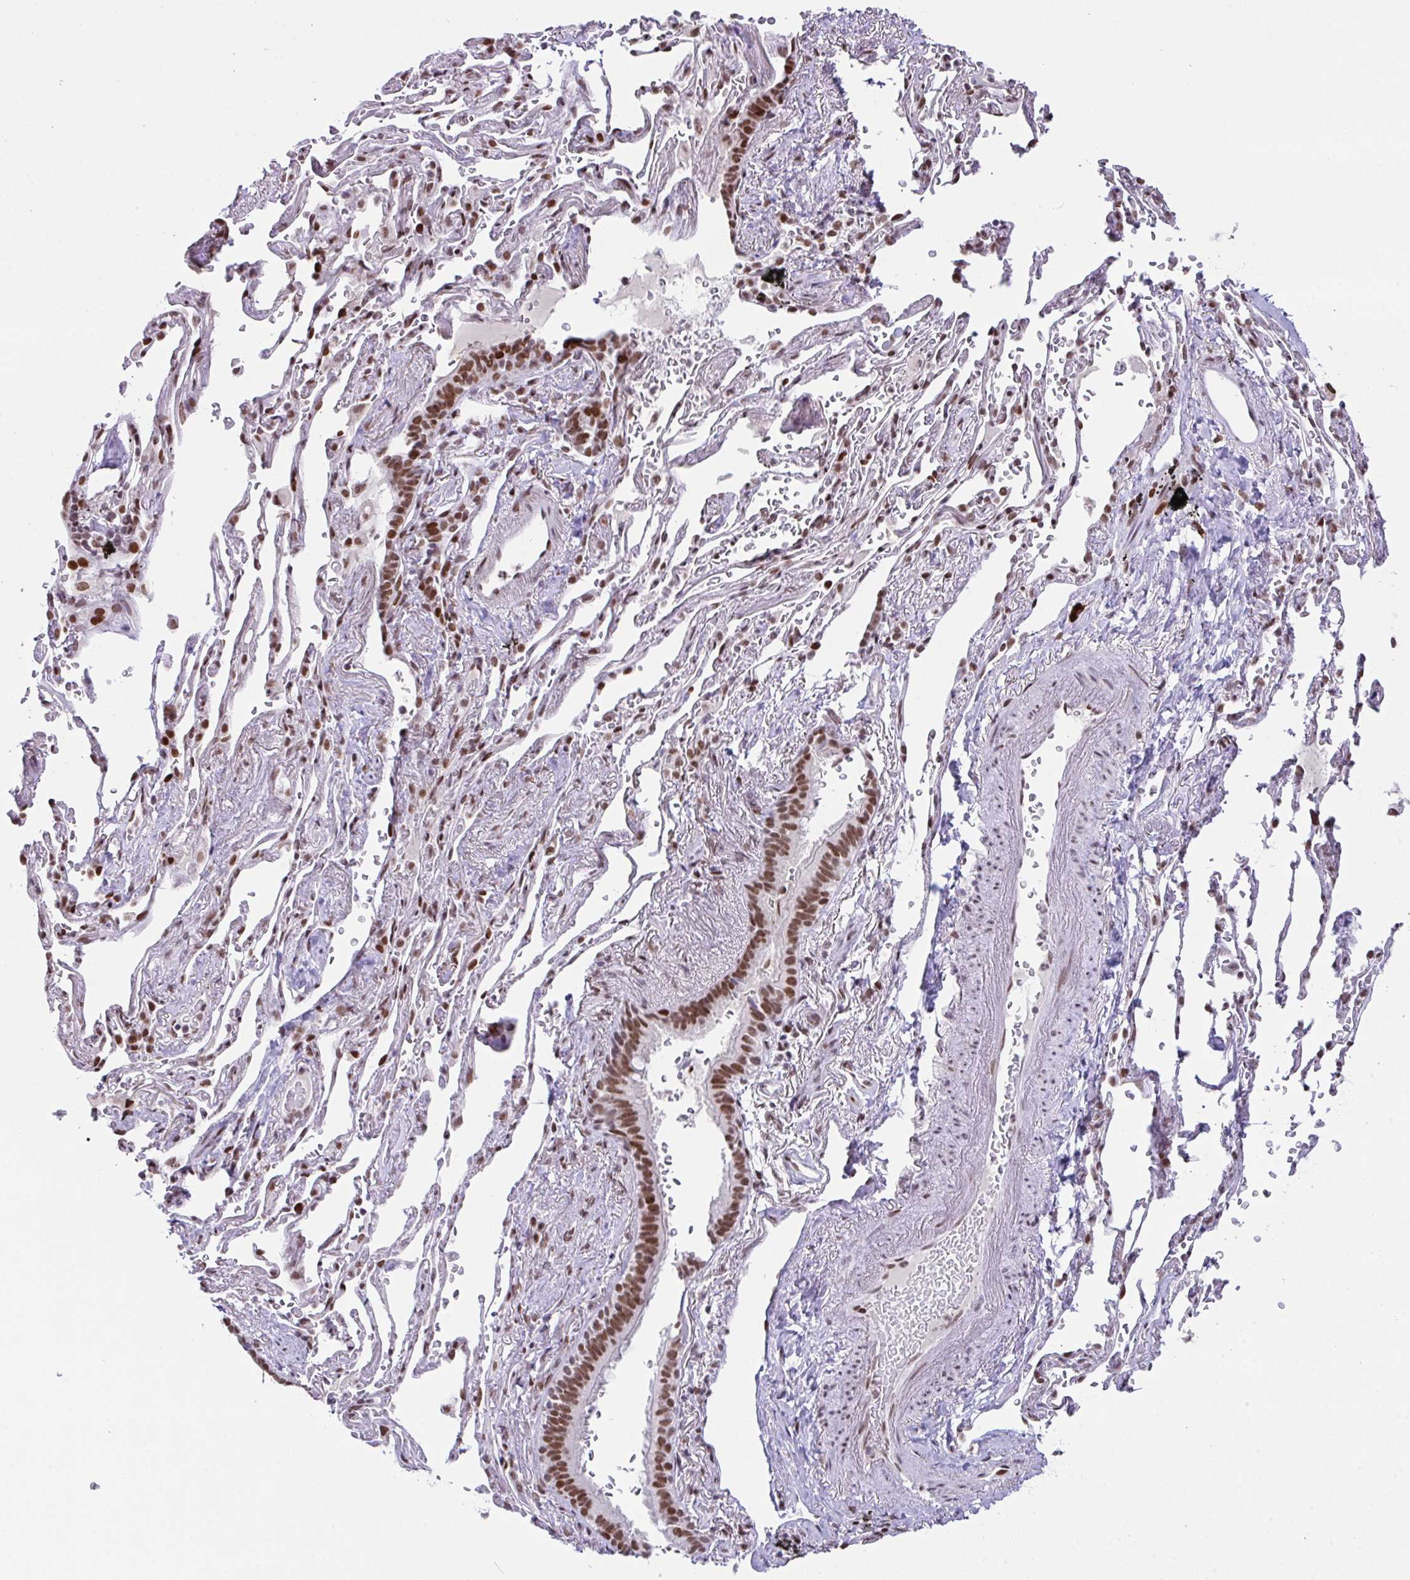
{"staining": {"intensity": "strong", "quantity": ">75%", "location": "nuclear"}, "tissue": "bronchus", "cell_type": "Respiratory epithelial cells", "image_type": "normal", "snomed": [{"axis": "morphology", "description": "Normal tissue, NOS"}, {"axis": "topography", "description": "Bronchus"}], "caption": "A micrograph of bronchus stained for a protein reveals strong nuclear brown staining in respiratory epithelial cells. Ihc stains the protein of interest in brown and the nuclei are stained blue.", "gene": "CLP1", "patient": {"sex": "male", "age": 70}}